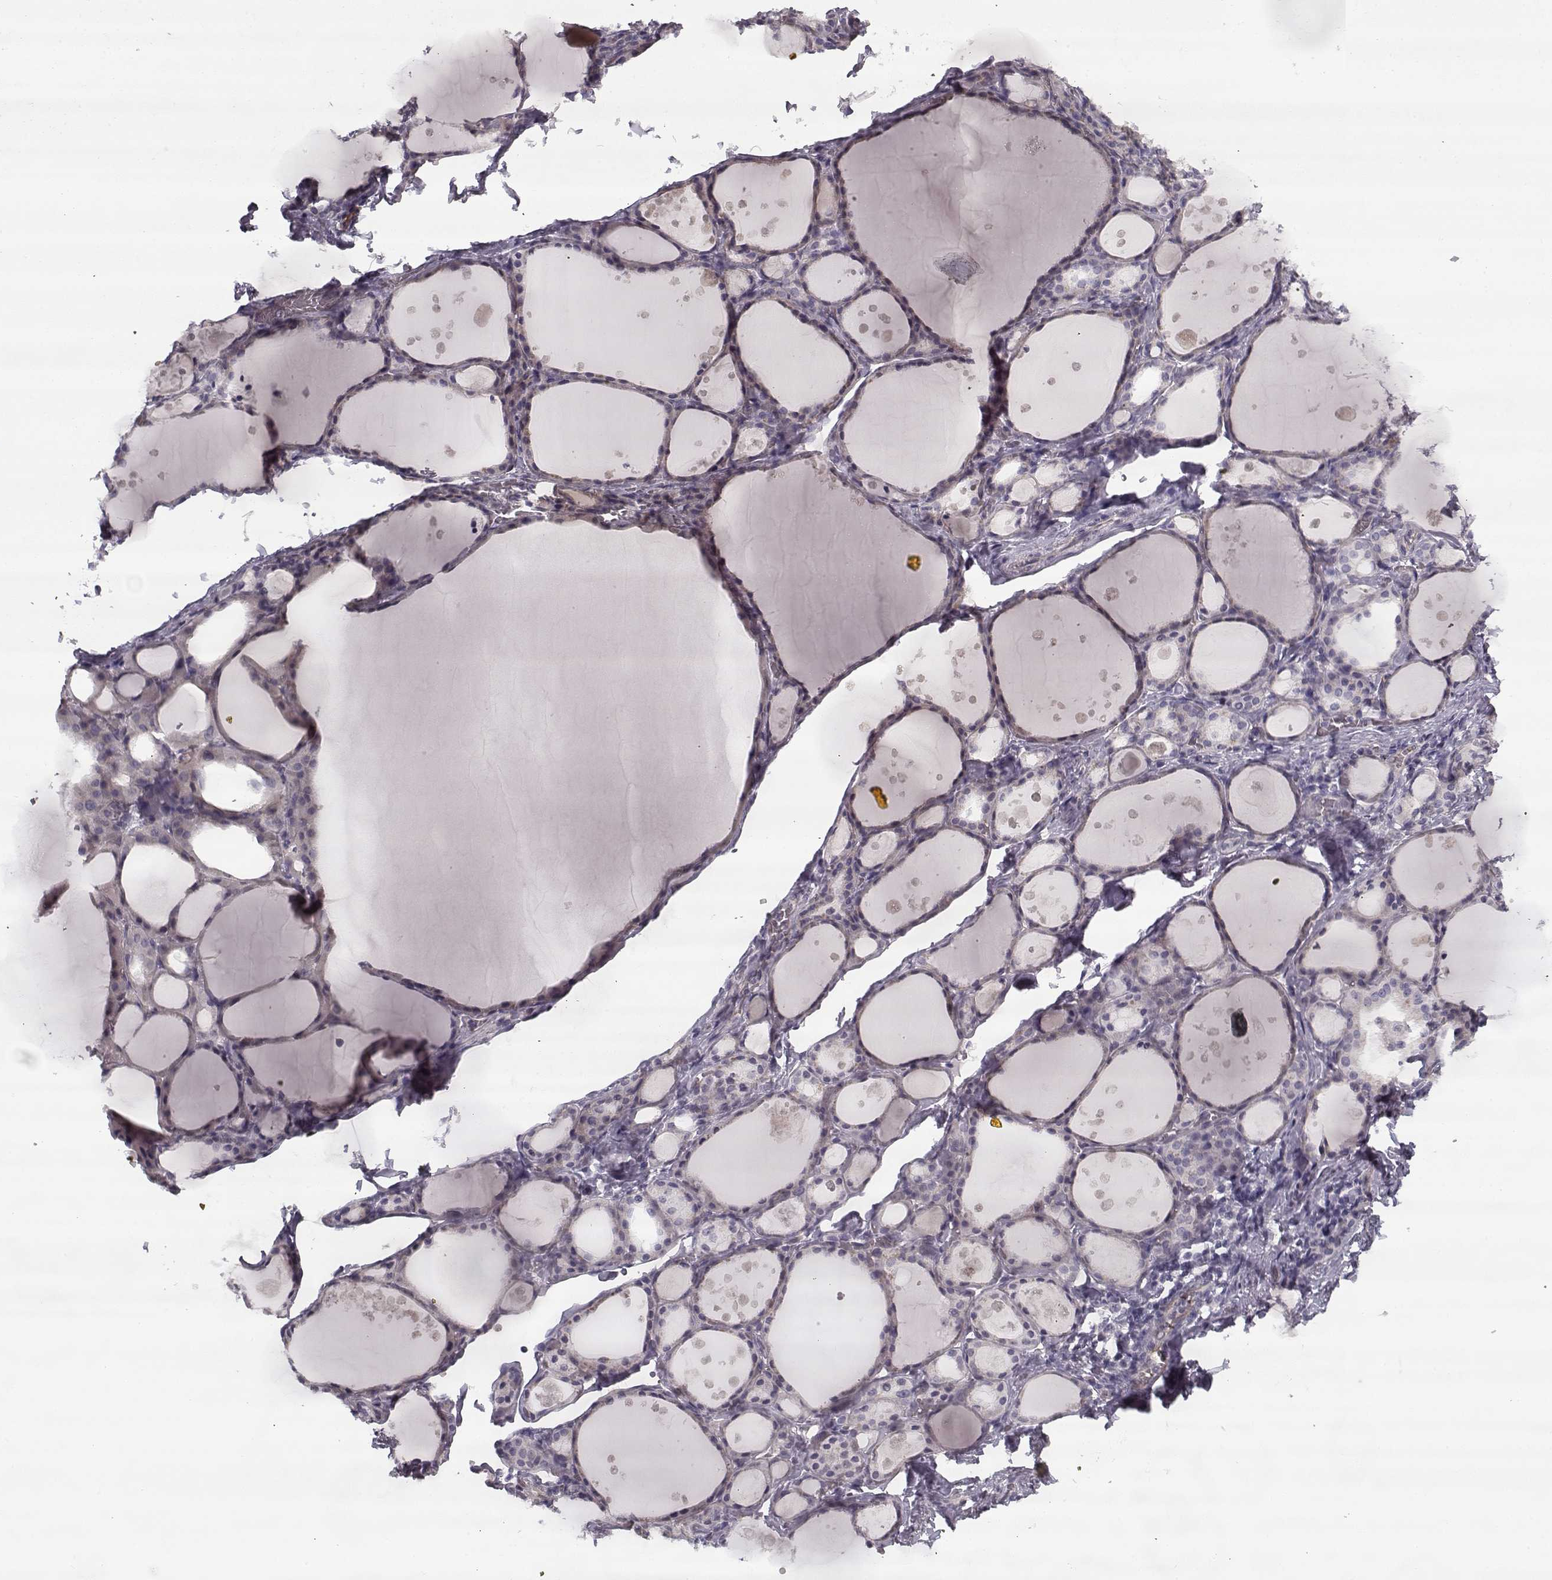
{"staining": {"intensity": "negative", "quantity": "none", "location": "none"}, "tissue": "thyroid gland", "cell_type": "Glandular cells", "image_type": "normal", "snomed": [{"axis": "morphology", "description": "Normal tissue, NOS"}, {"axis": "topography", "description": "Thyroid gland"}], "caption": "This image is of unremarkable thyroid gland stained with immunohistochemistry to label a protein in brown with the nuclei are counter-stained blue. There is no staining in glandular cells.", "gene": "PNMT", "patient": {"sex": "male", "age": 68}}